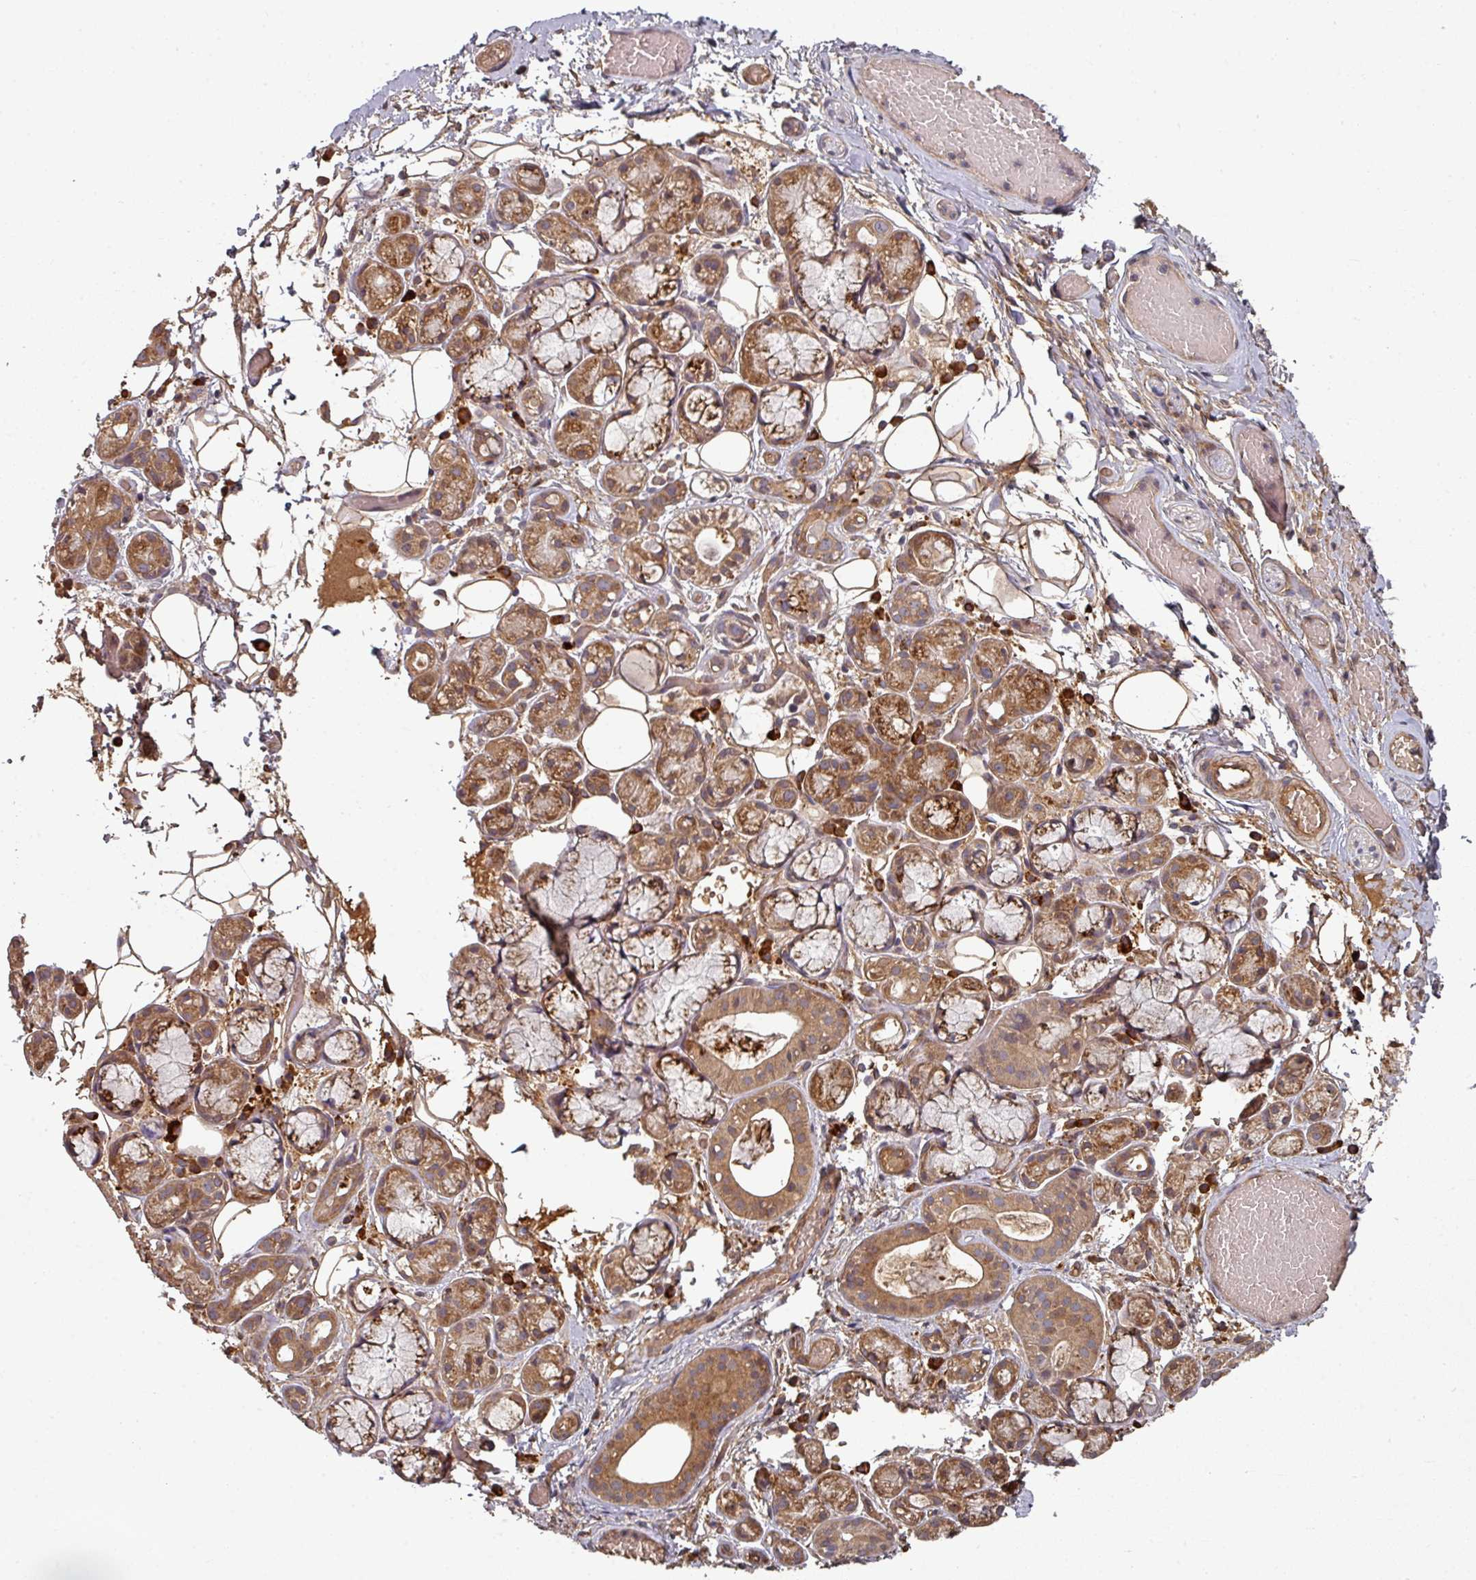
{"staining": {"intensity": "moderate", "quantity": ">75%", "location": "cytoplasmic/membranous"}, "tissue": "salivary gland", "cell_type": "Glandular cells", "image_type": "normal", "snomed": [{"axis": "morphology", "description": "Normal tissue, NOS"}, {"axis": "topography", "description": "Salivary gland"}], "caption": "Immunohistochemistry (IHC) (DAB (3,3'-diaminobenzidine)) staining of benign salivary gland exhibits moderate cytoplasmic/membranous protein positivity in about >75% of glandular cells.", "gene": "EDEM2", "patient": {"sex": "male", "age": 82}}